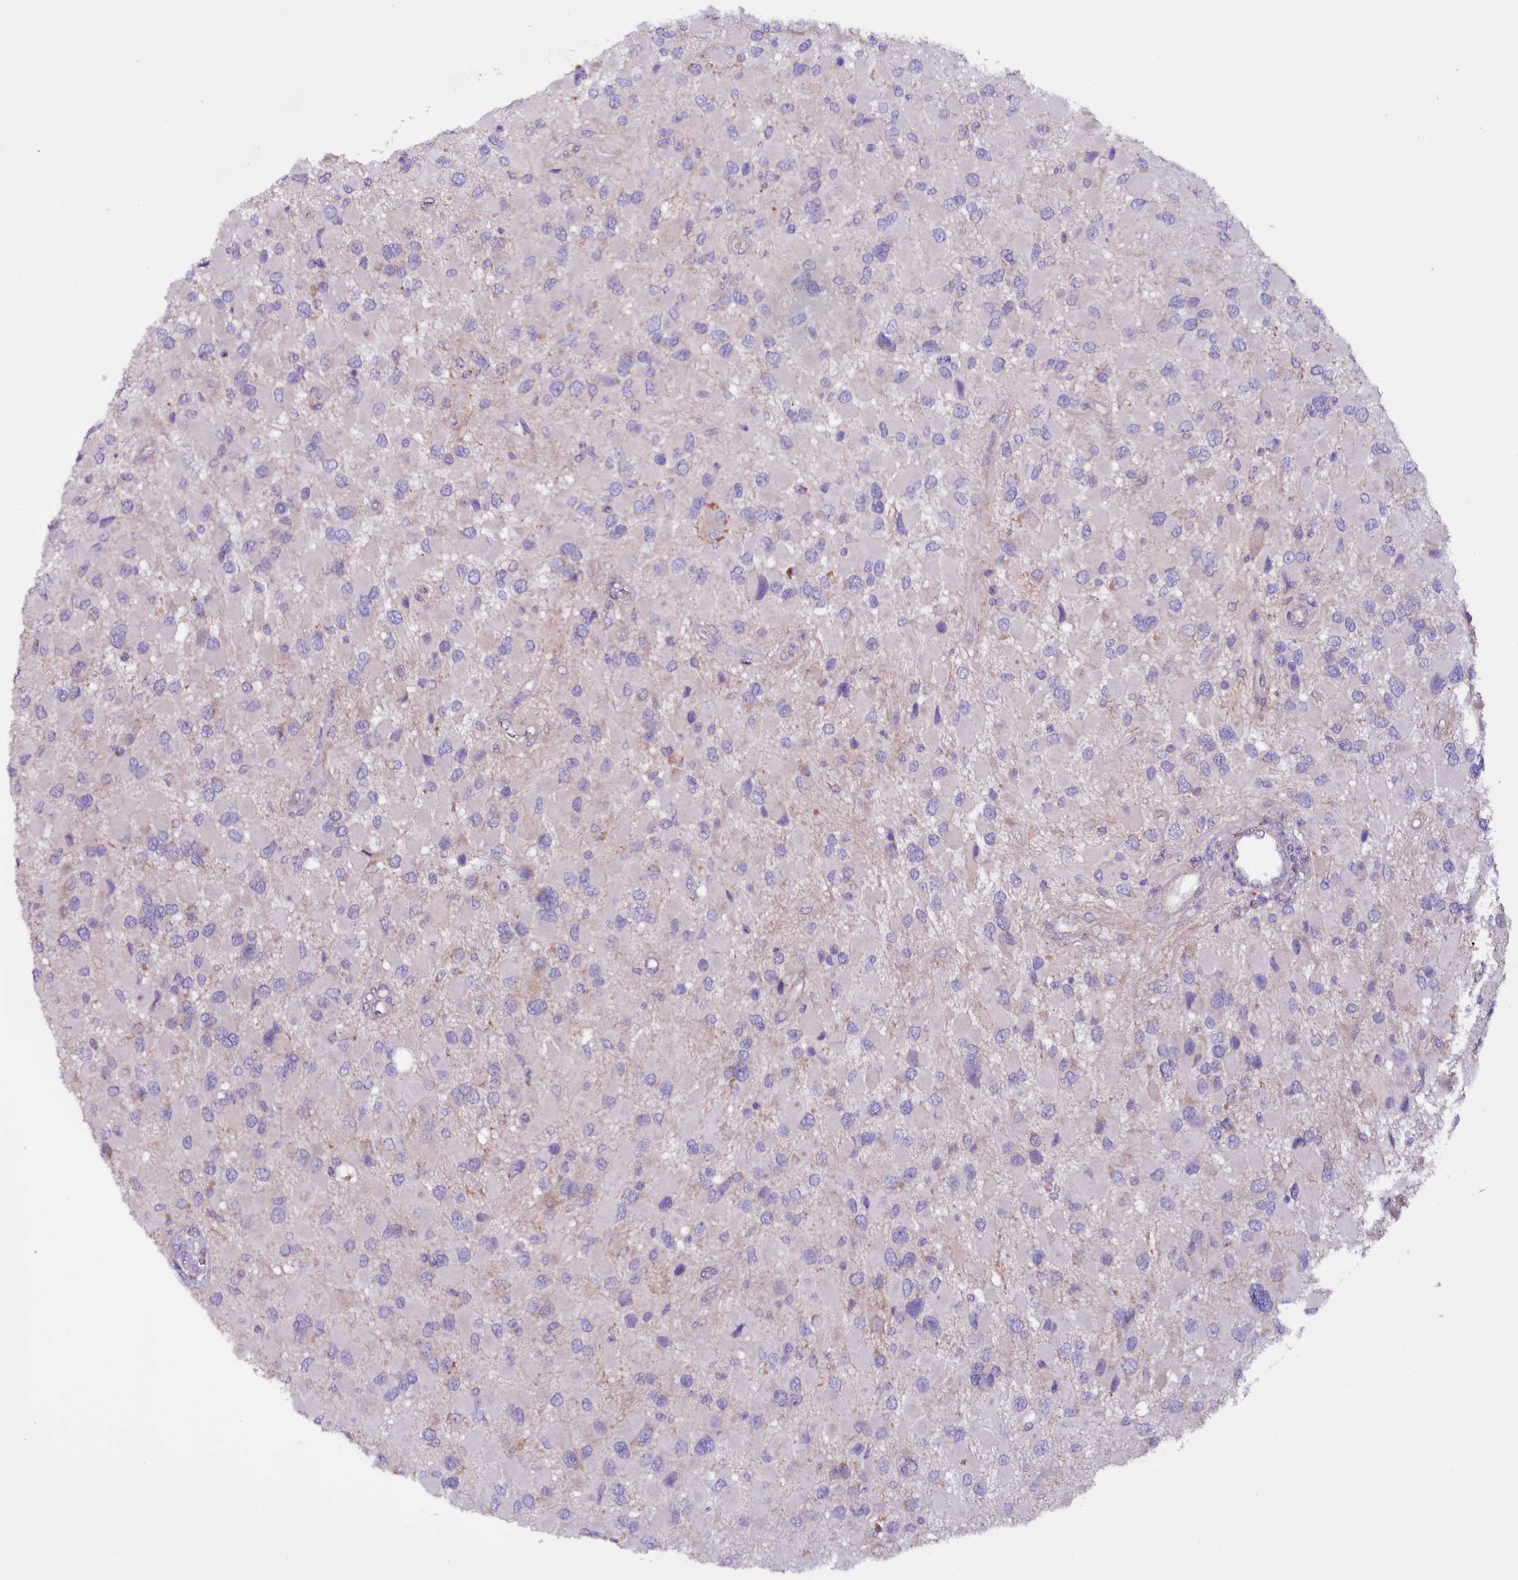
{"staining": {"intensity": "negative", "quantity": "none", "location": "none"}, "tissue": "glioma", "cell_type": "Tumor cells", "image_type": "cancer", "snomed": [{"axis": "morphology", "description": "Glioma, malignant, High grade"}, {"axis": "topography", "description": "Brain"}], "caption": "This is an IHC photomicrograph of human malignant high-grade glioma. There is no expression in tumor cells.", "gene": "ZNF45", "patient": {"sex": "male", "age": 53}}